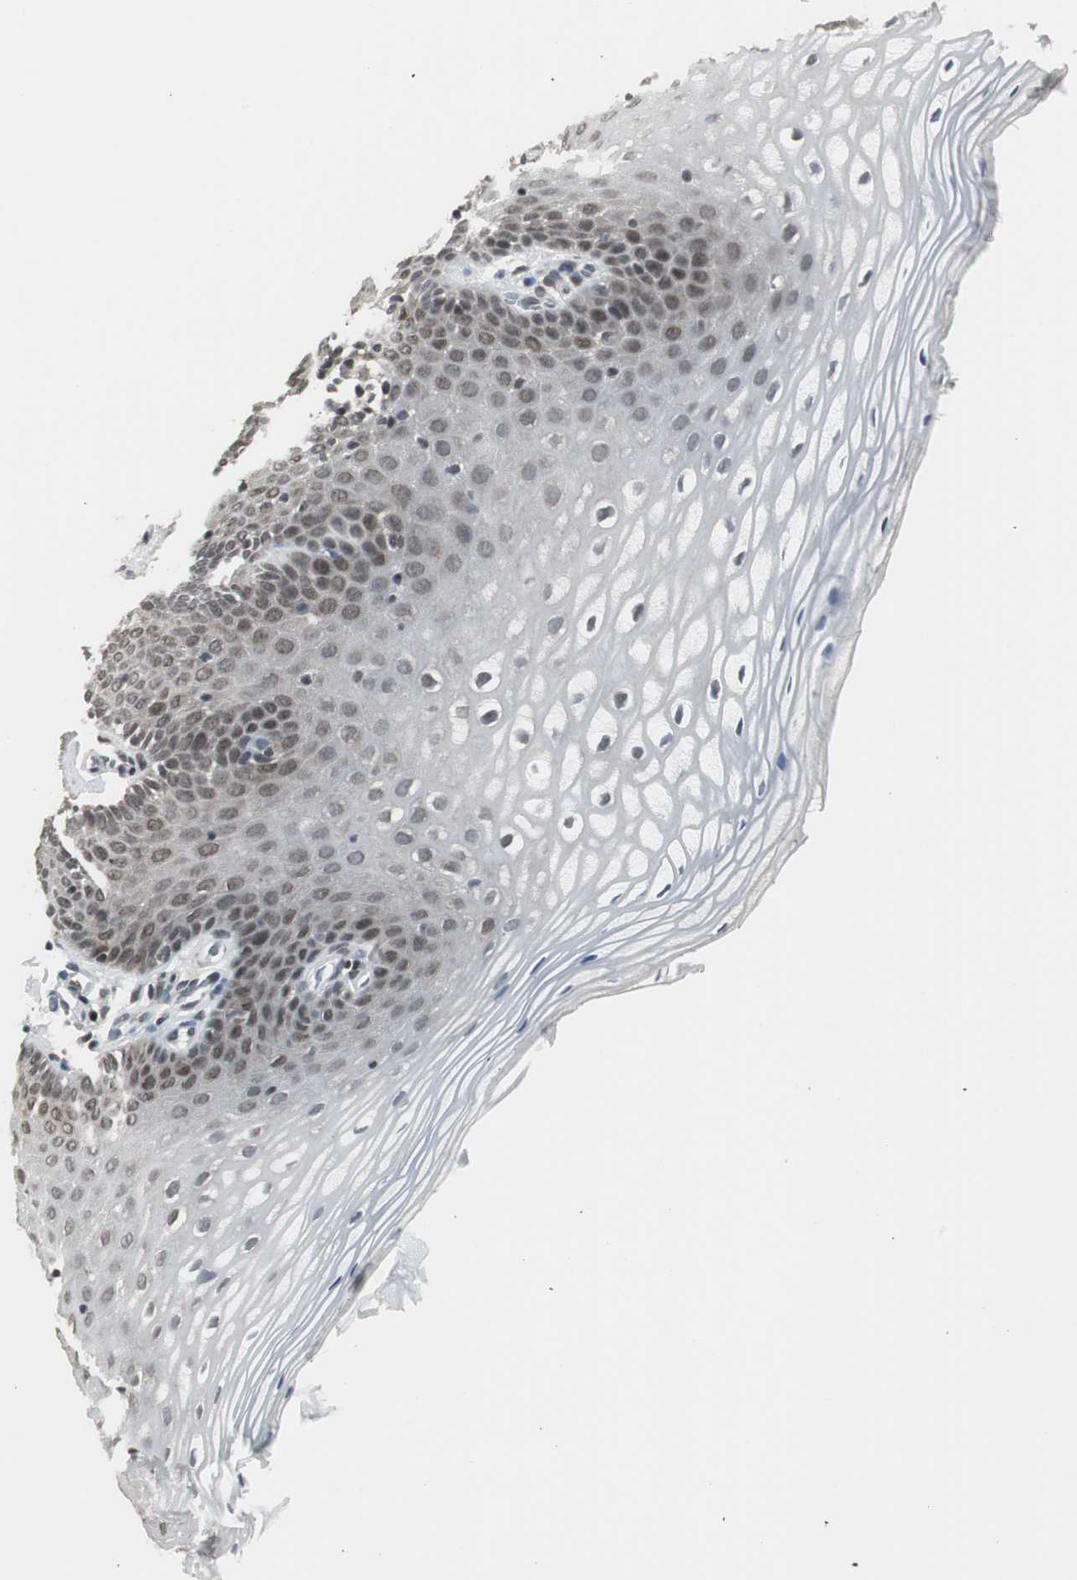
{"staining": {"intensity": "moderate", "quantity": "25%-75%", "location": "nuclear"}, "tissue": "vagina", "cell_type": "Squamous epithelial cells", "image_type": "normal", "snomed": [{"axis": "morphology", "description": "Normal tissue, NOS"}, {"axis": "topography", "description": "Vagina"}], "caption": "Protein staining of unremarkable vagina reveals moderate nuclear expression in about 25%-75% of squamous epithelial cells. (Brightfield microscopy of DAB IHC at high magnification).", "gene": "MPG", "patient": {"sex": "female", "age": 55}}